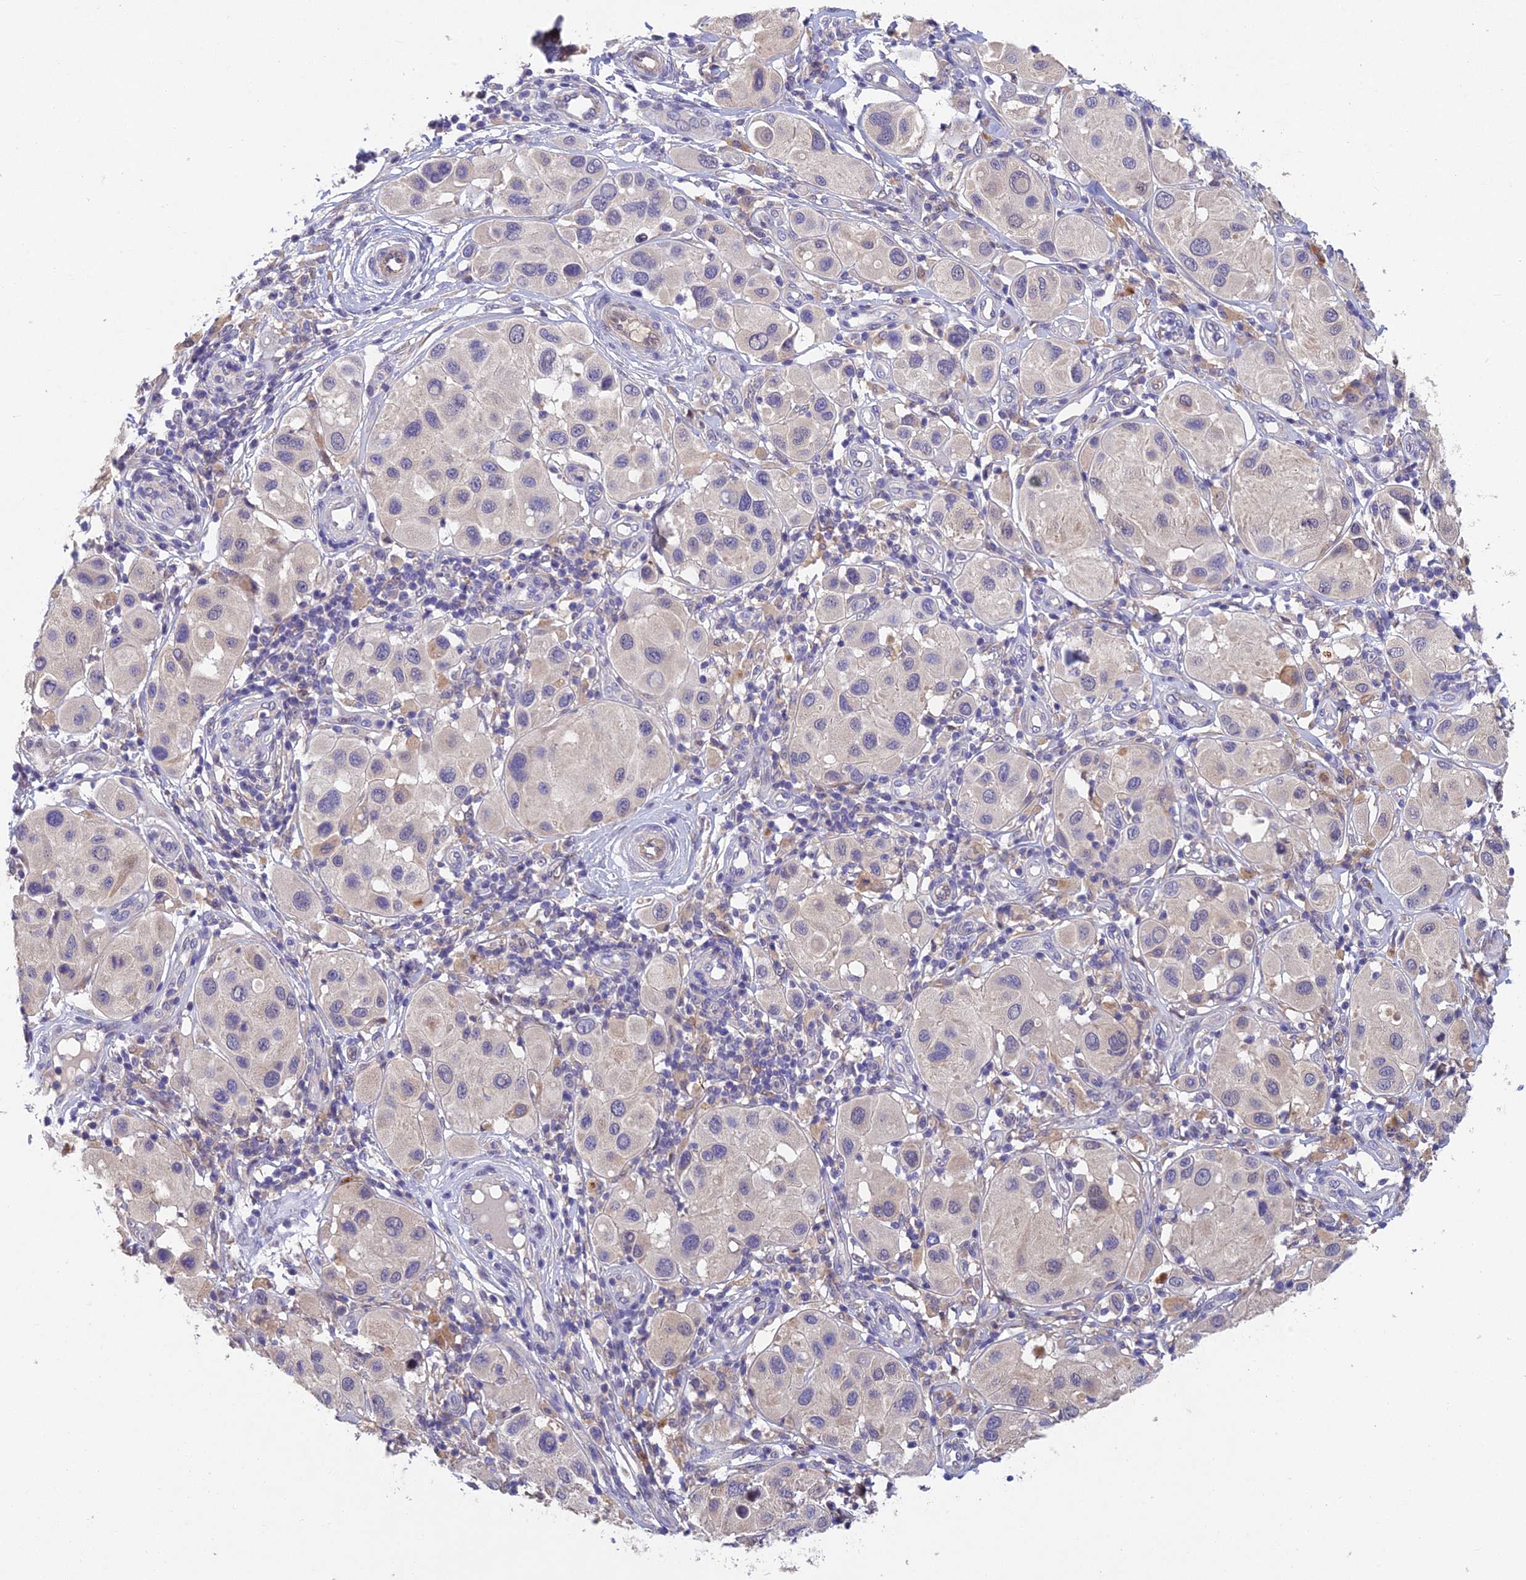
{"staining": {"intensity": "negative", "quantity": "none", "location": "none"}, "tissue": "melanoma", "cell_type": "Tumor cells", "image_type": "cancer", "snomed": [{"axis": "morphology", "description": "Malignant melanoma, Metastatic site"}, {"axis": "topography", "description": "Skin"}], "caption": "A high-resolution micrograph shows immunohistochemistry (IHC) staining of melanoma, which demonstrates no significant expression in tumor cells.", "gene": "NSMCE1", "patient": {"sex": "male", "age": 41}}